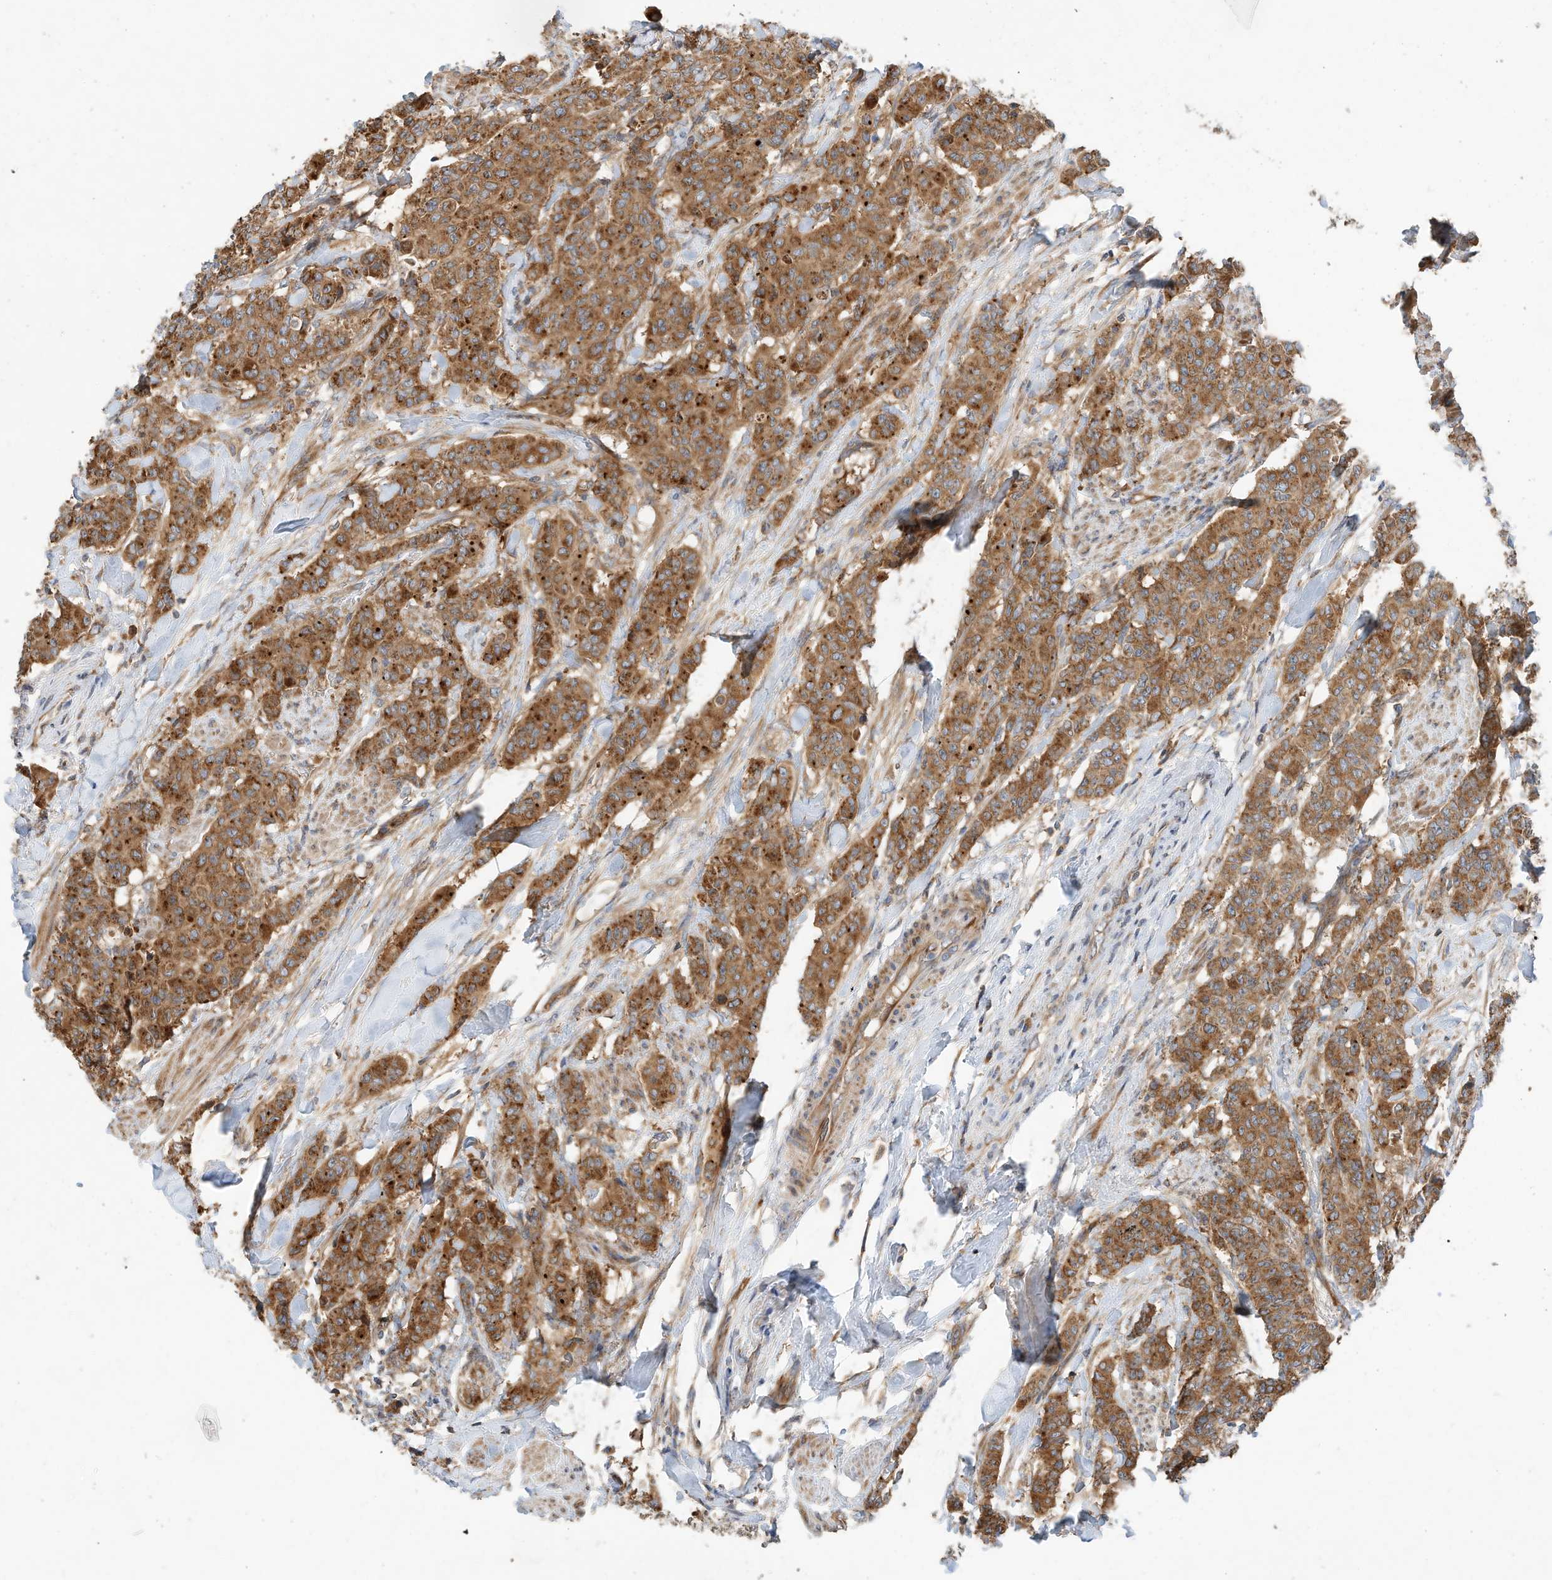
{"staining": {"intensity": "strong", "quantity": ">75%", "location": "cytoplasmic/membranous"}, "tissue": "breast cancer", "cell_type": "Tumor cells", "image_type": "cancer", "snomed": [{"axis": "morphology", "description": "Duct carcinoma"}, {"axis": "topography", "description": "Breast"}], "caption": "The histopathology image exhibits immunohistochemical staining of breast cancer. There is strong cytoplasmic/membranous staining is seen in approximately >75% of tumor cells.", "gene": "CPAMD8", "patient": {"sex": "female", "age": 40}}